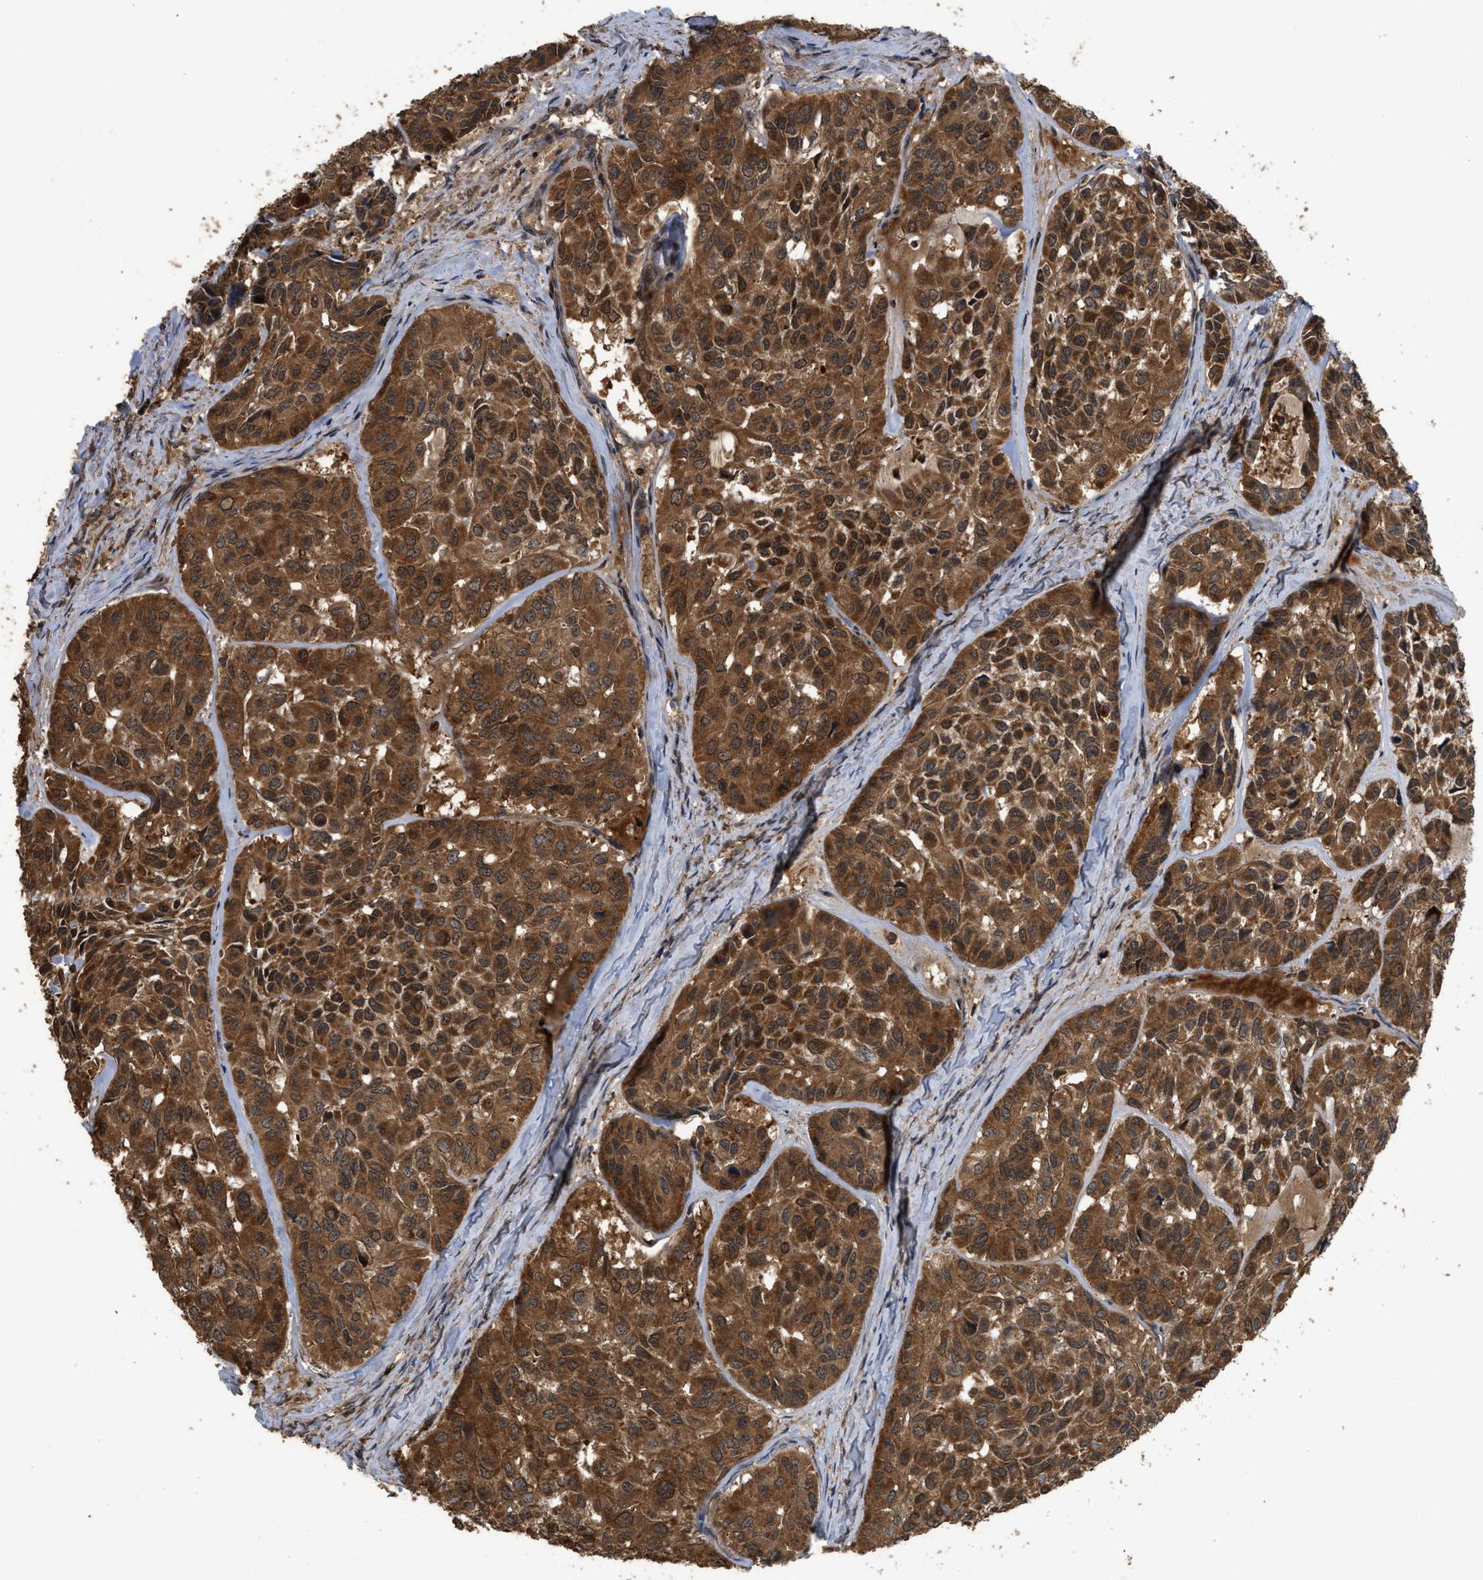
{"staining": {"intensity": "strong", "quantity": ">75%", "location": "cytoplasmic/membranous,nuclear"}, "tissue": "head and neck cancer", "cell_type": "Tumor cells", "image_type": "cancer", "snomed": [{"axis": "morphology", "description": "Adenocarcinoma, NOS"}, {"axis": "topography", "description": "Salivary gland, NOS"}, {"axis": "topography", "description": "Head-Neck"}], "caption": "Head and neck adenocarcinoma stained for a protein (brown) reveals strong cytoplasmic/membranous and nuclear positive expression in about >75% of tumor cells.", "gene": "CBR3", "patient": {"sex": "female", "age": 76}}